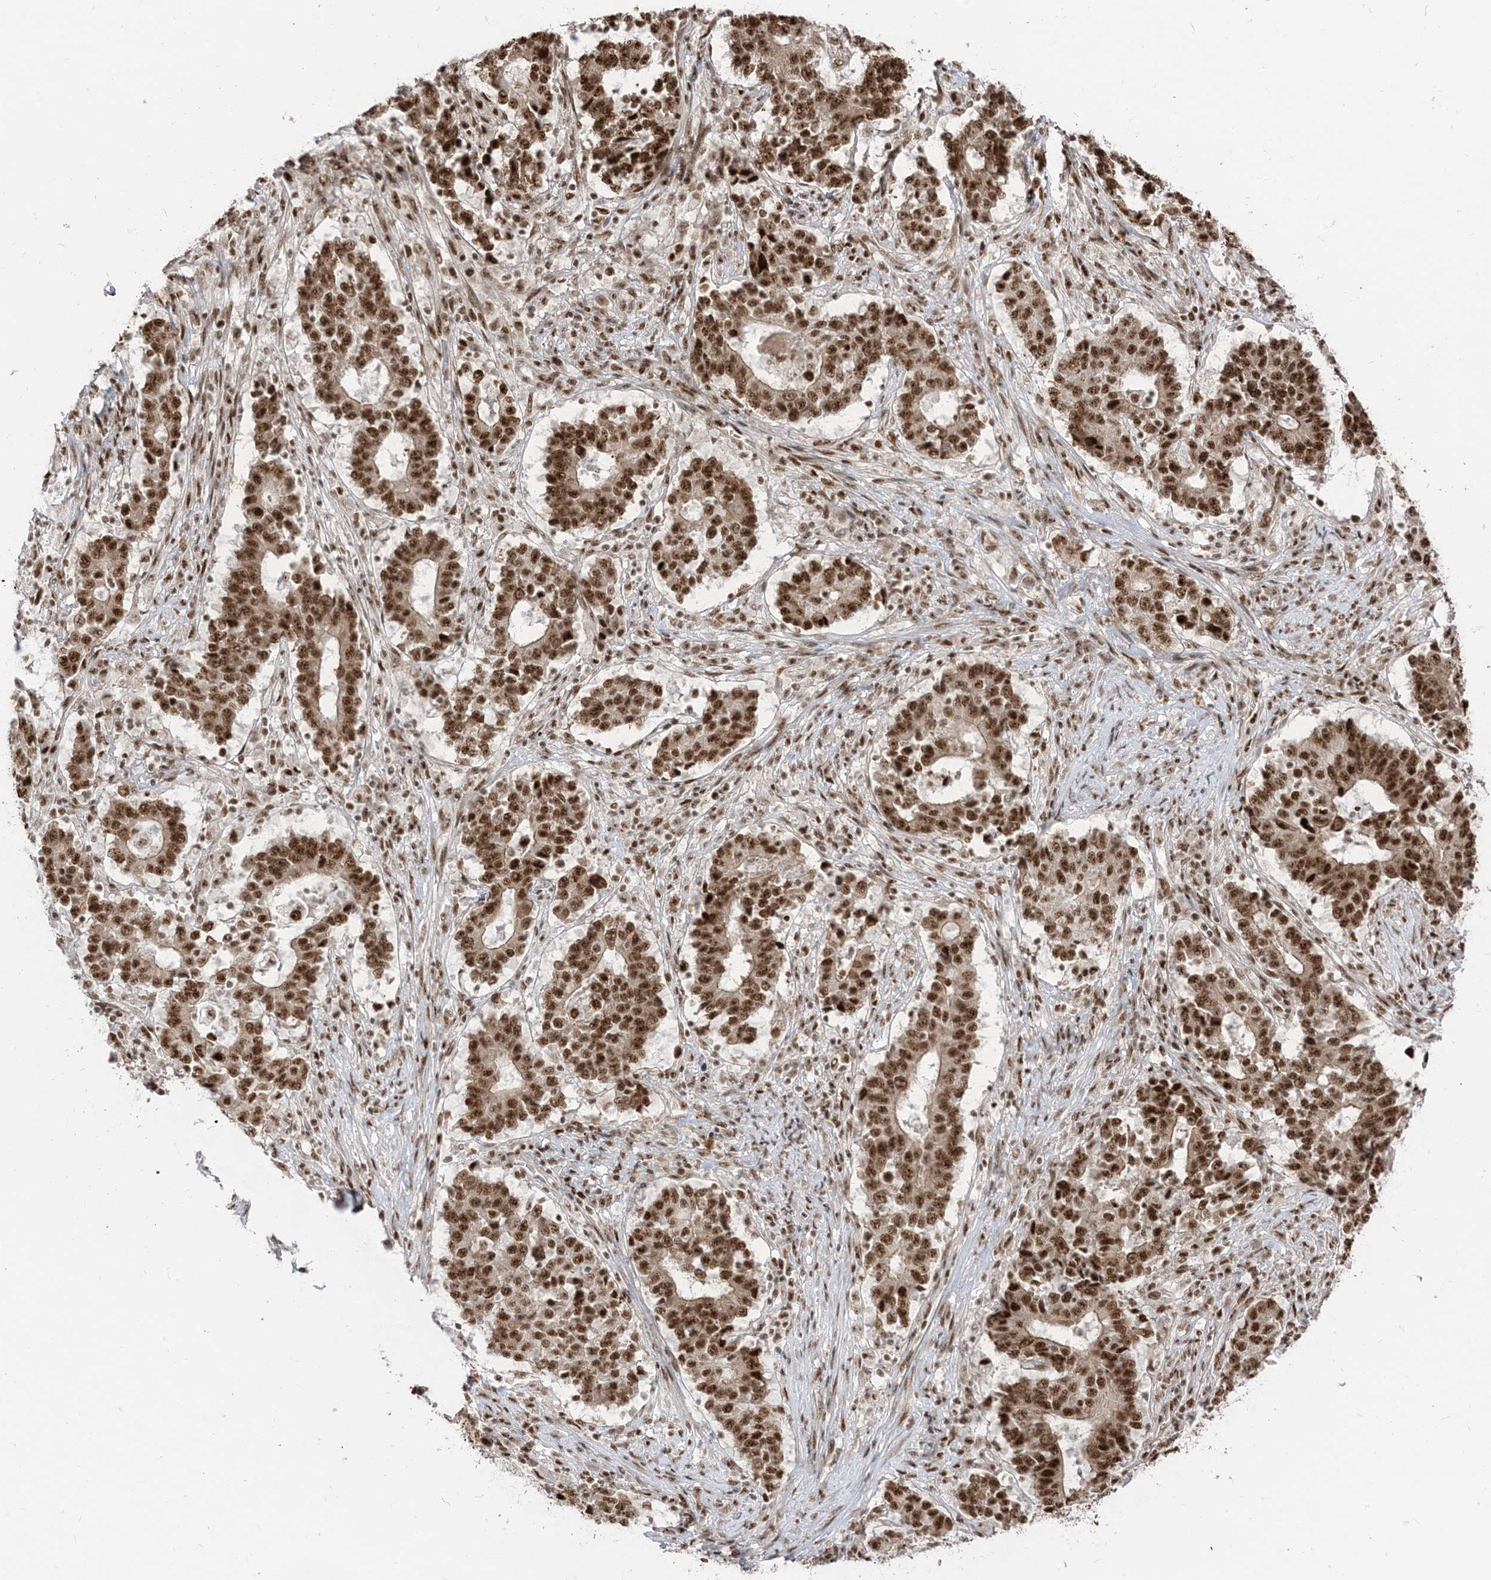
{"staining": {"intensity": "strong", "quantity": ">75%", "location": "nuclear"}, "tissue": "stomach cancer", "cell_type": "Tumor cells", "image_type": "cancer", "snomed": [{"axis": "morphology", "description": "Adenocarcinoma, NOS"}, {"axis": "topography", "description": "Stomach"}], "caption": "The immunohistochemical stain highlights strong nuclear positivity in tumor cells of stomach adenocarcinoma tissue.", "gene": "ARGLU1", "patient": {"sex": "male", "age": 59}}